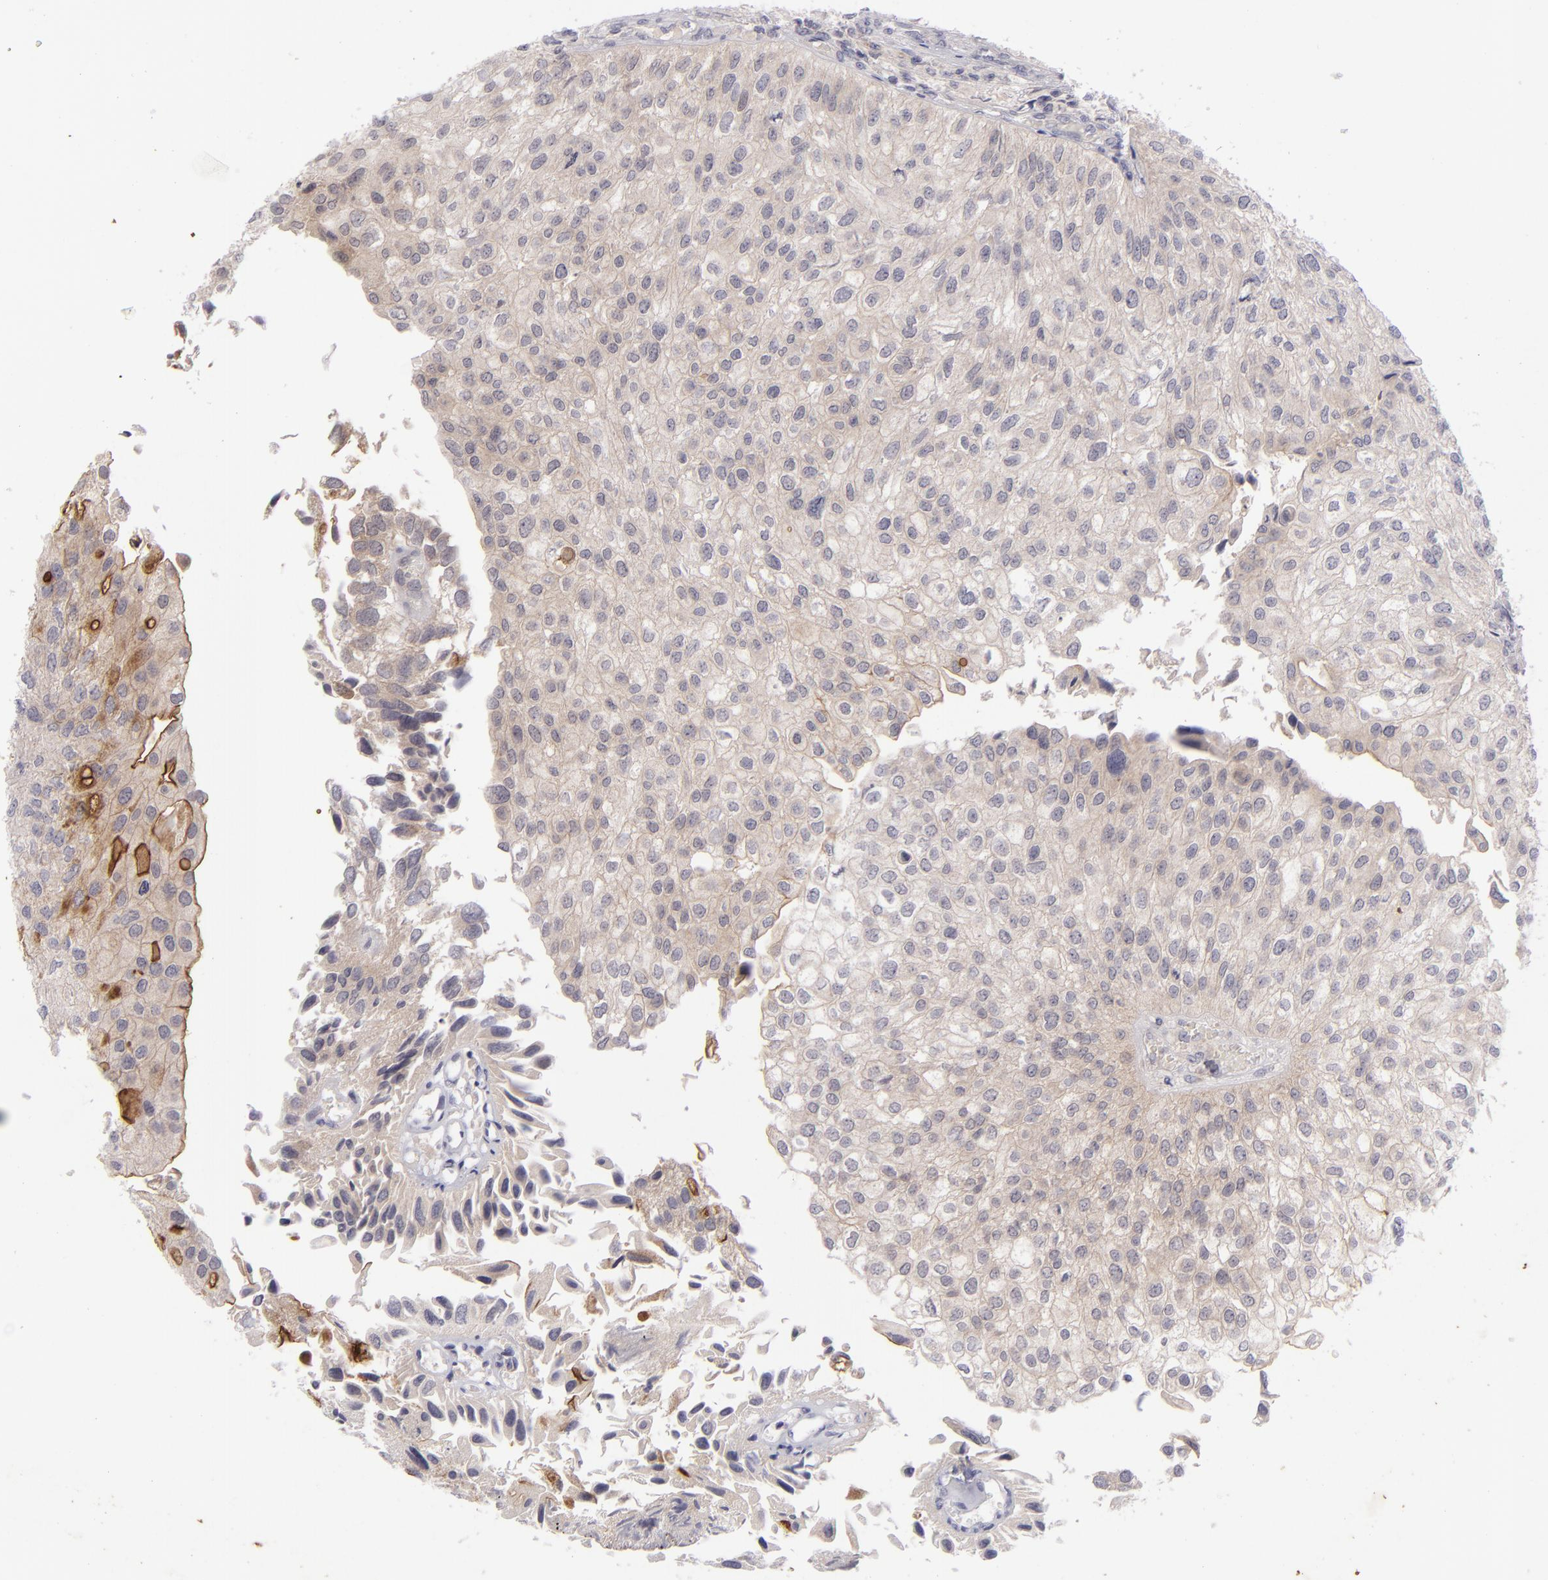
{"staining": {"intensity": "weak", "quantity": "25%-75%", "location": "cytoplasmic/membranous"}, "tissue": "urothelial cancer", "cell_type": "Tumor cells", "image_type": "cancer", "snomed": [{"axis": "morphology", "description": "Urothelial carcinoma, Low grade"}, {"axis": "topography", "description": "Urinary bladder"}], "caption": "Brown immunohistochemical staining in low-grade urothelial carcinoma demonstrates weak cytoplasmic/membranous expression in approximately 25%-75% of tumor cells.", "gene": "EVPL", "patient": {"sex": "female", "age": 89}}